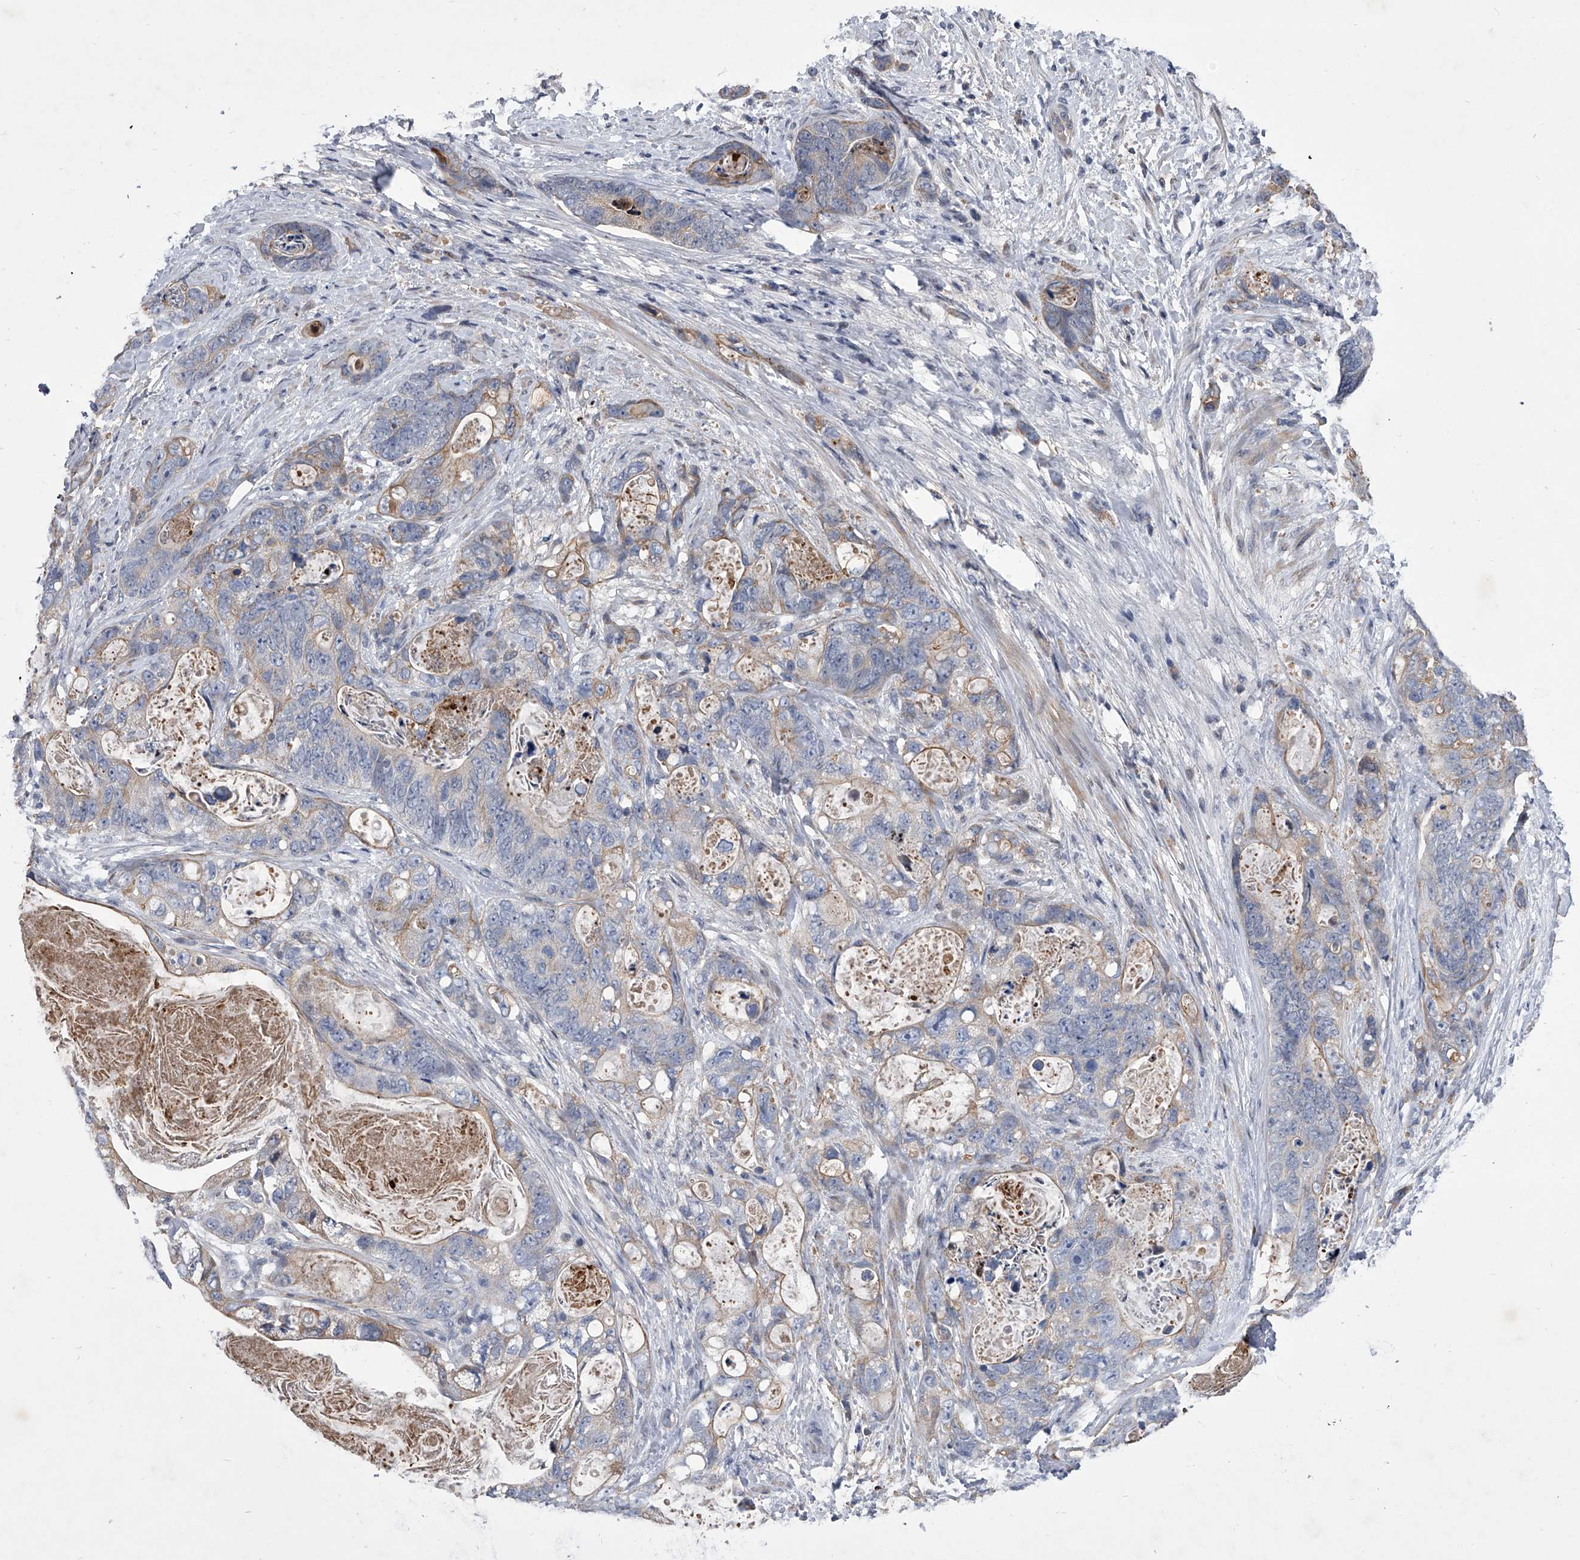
{"staining": {"intensity": "weak", "quantity": "25%-75%", "location": "cytoplasmic/membranous"}, "tissue": "stomach cancer", "cell_type": "Tumor cells", "image_type": "cancer", "snomed": [{"axis": "morphology", "description": "Normal tissue, NOS"}, {"axis": "morphology", "description": "Adenocarcinoma, NOS"}, {"axis": "topography", "description": "Stomach"}], "caption": "The histopathology image reveals immunohistochemical staining of stomach adenocarcinoma. There is weak cytoplasmic/membranous staining is identified in approximately 25%-75% of tumor cells. The protein is shown in brown color, while the nuclei are stained blue.", "gene": "ZNF76", "patient": {"sex": "female", "age": 89}}